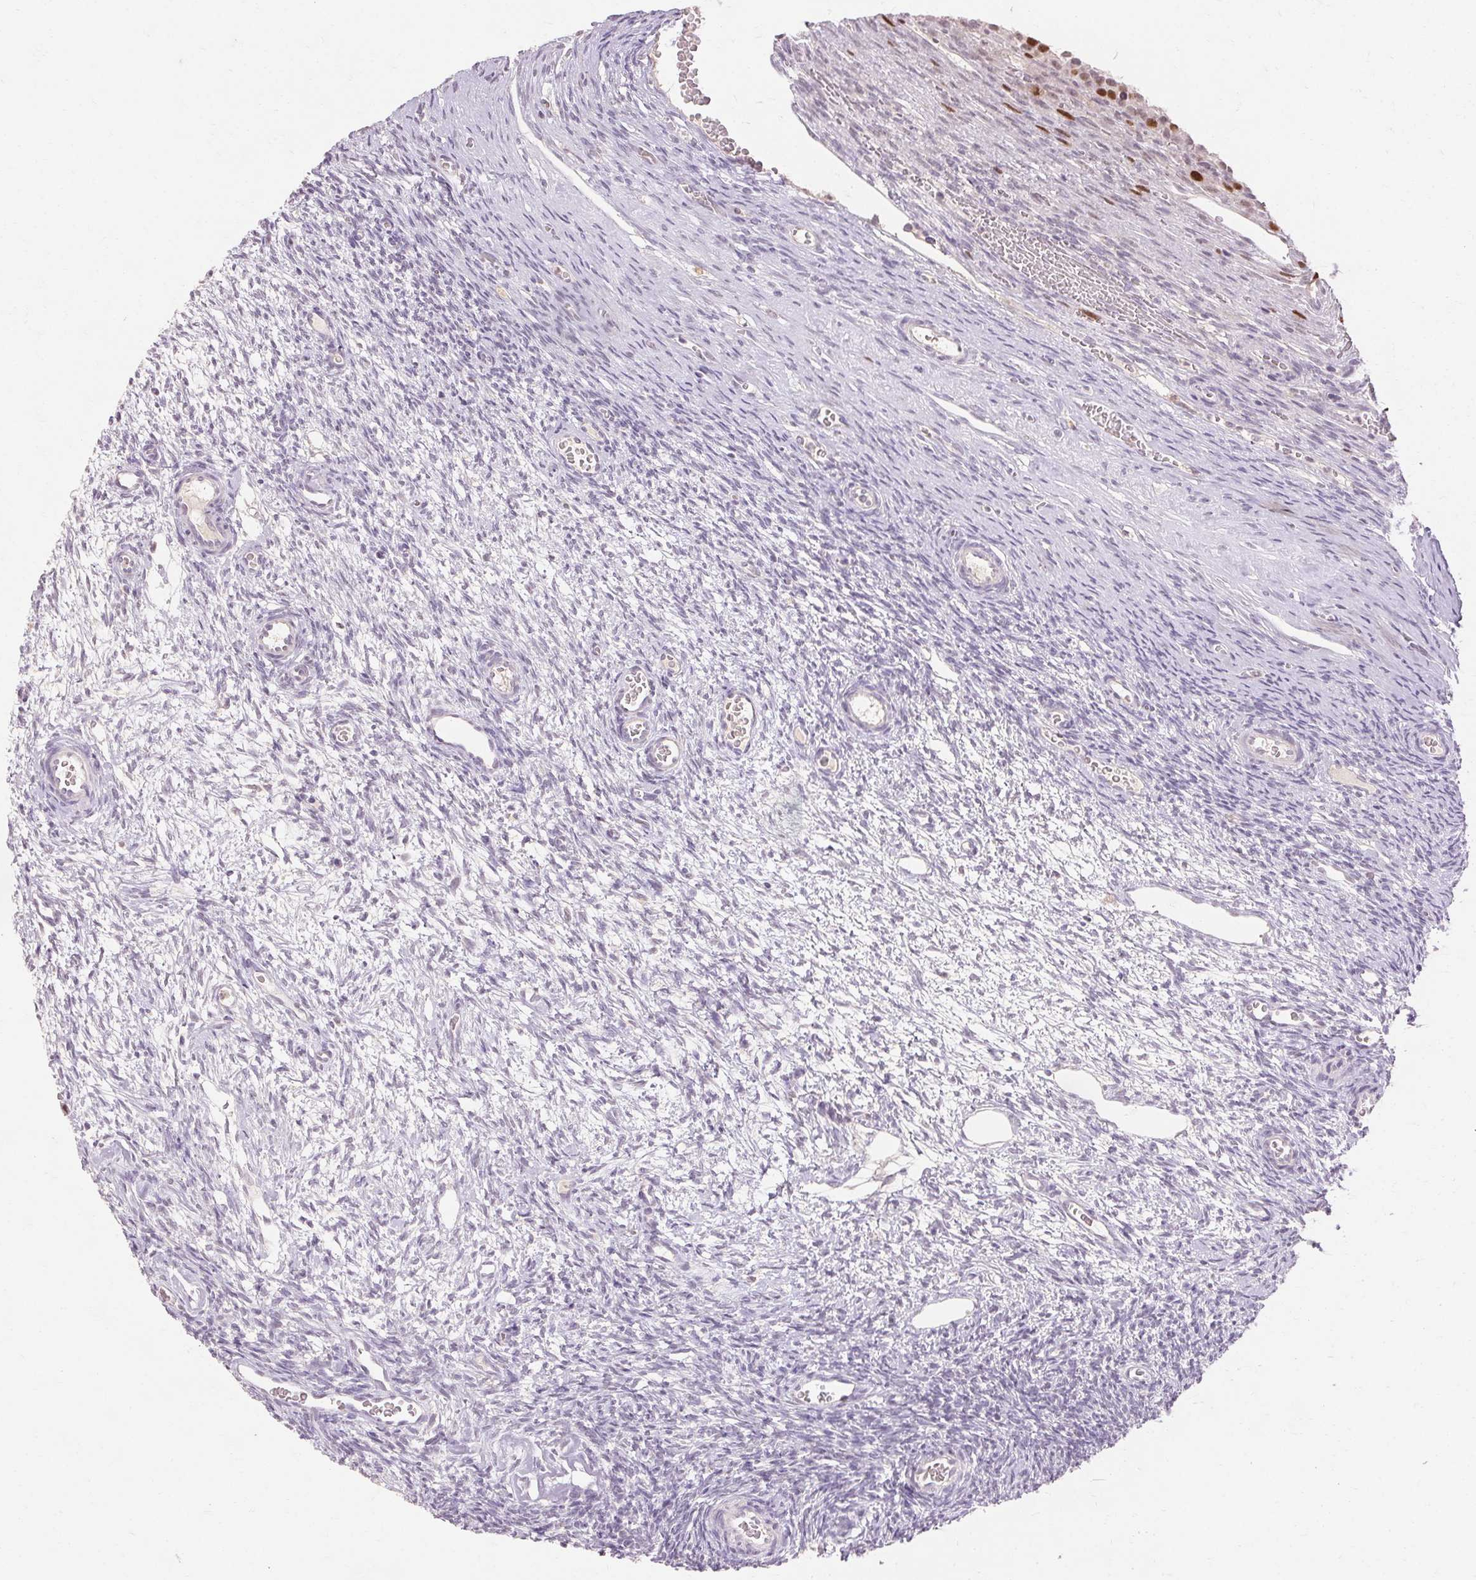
{"staining": {"intensity": "negative", "quantity": "none", "location": "none"}, "tissue": "ovary", "cell_type": "Follicle cells", "image_type": "normal", "snomed": [{"axis": "morphology", "description": "Normal tissue, NOS"}, {"axis": "topography", "description": "Ovary"}], "caption": "High power microscopy micrograph of an immunohistochemistry histopathology image of normal ovary, revealing no significant expression in follicle cells. Brightfield microscopy of immunohistochemistry stained with DAB (3,3'-diaminobenzidine) (brown) and hematoxylin (blue), captured at high magnification.", "gene": "SKP2", "patient": {"sex": "female", "age": 34}}